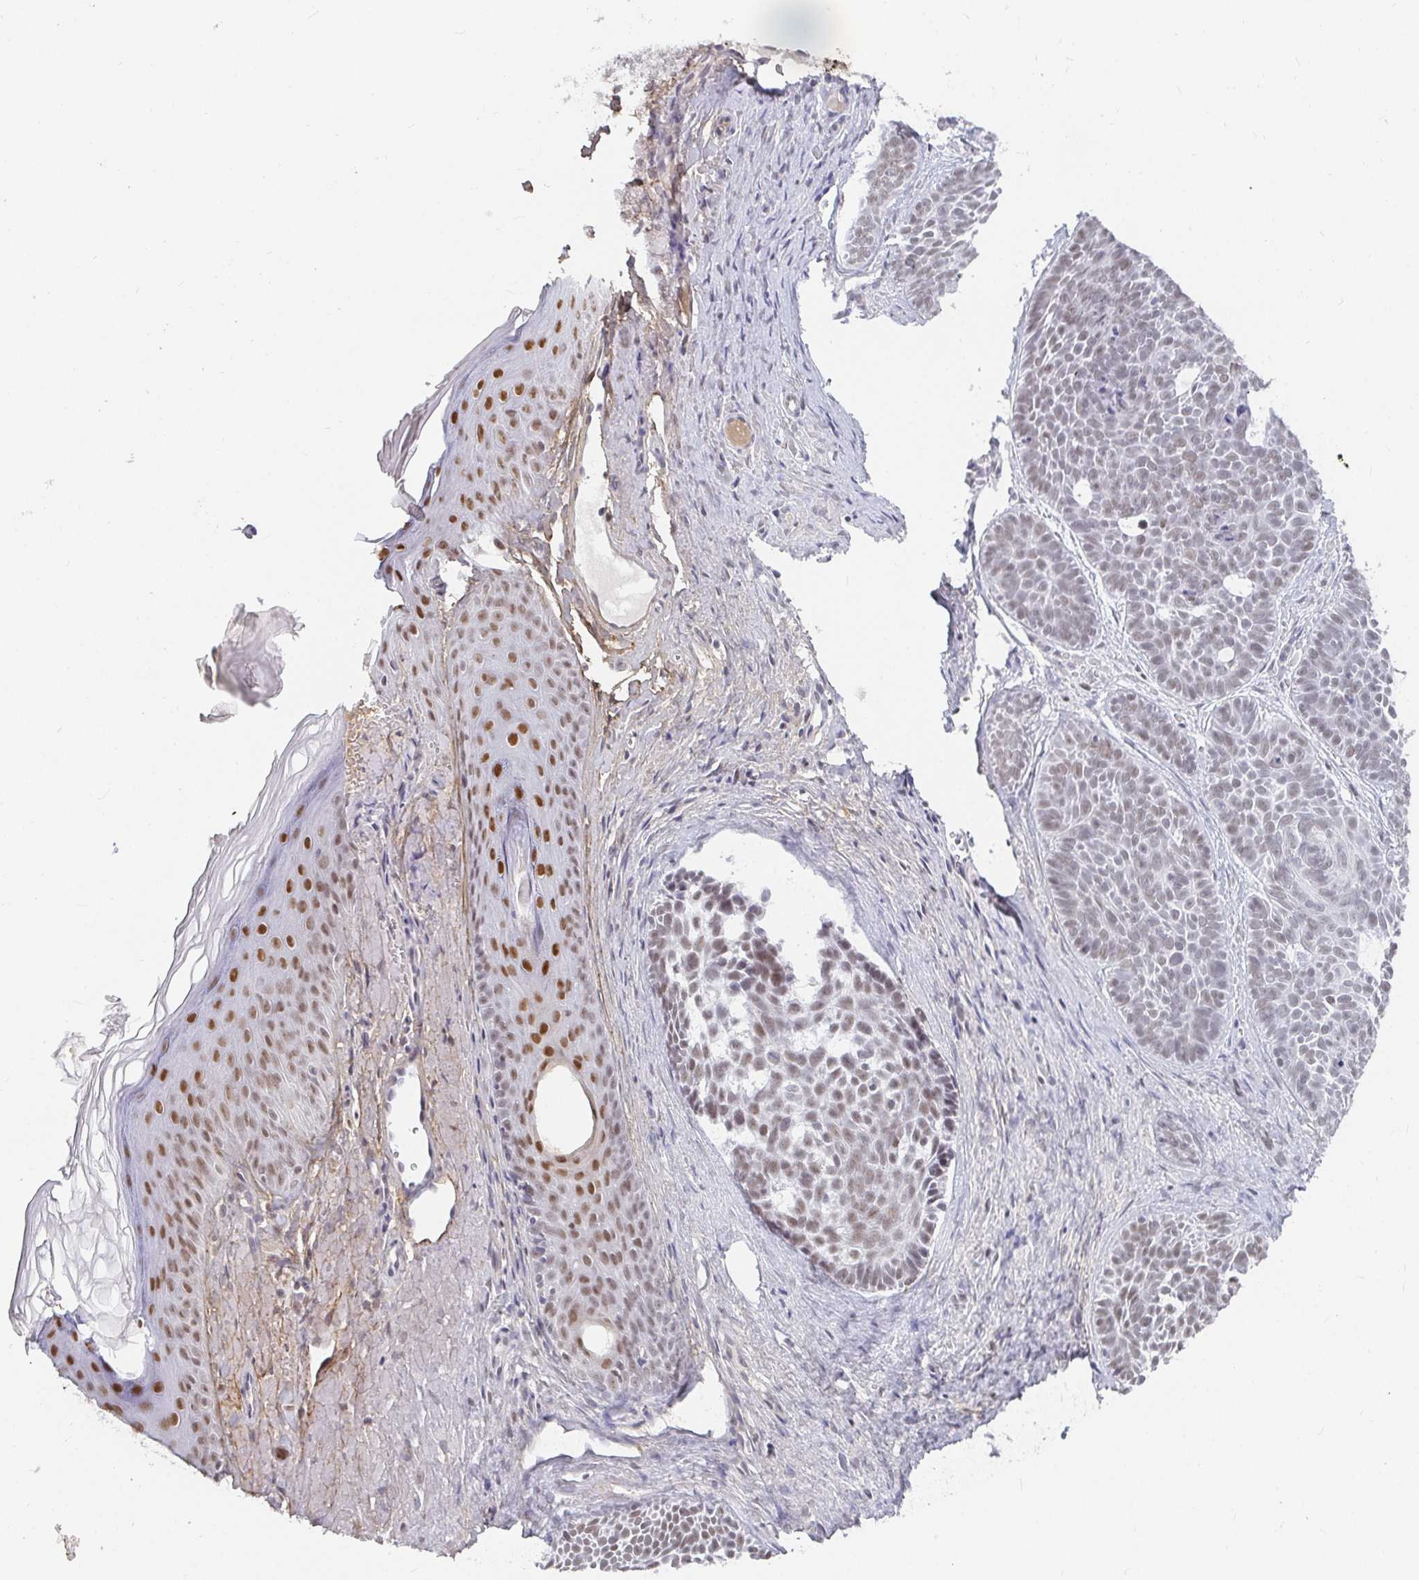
{"staining": {"intensity": "weak", "quantity": "25%-75%", "location": "nuclear"}, "tissue": "skin cancer", "cell_type": "Tumor cells", "image_type": "cancer", "snomed": [{"axis": "morphology", "description": "Basal cell carcinoma"}, {"axis": "topography", "description": "Skin"}], "caption": "This histopathology image exhibits skin basal cell carcinoma stained with immunohistochemistry (IHC) to label a protein in brown. The nuclear of tumor cells show weak positivity for the protein. Nuclei are counter-stained blue.", "gene": "RCOR1", "patient": {"sex": "male", "age": 81}}